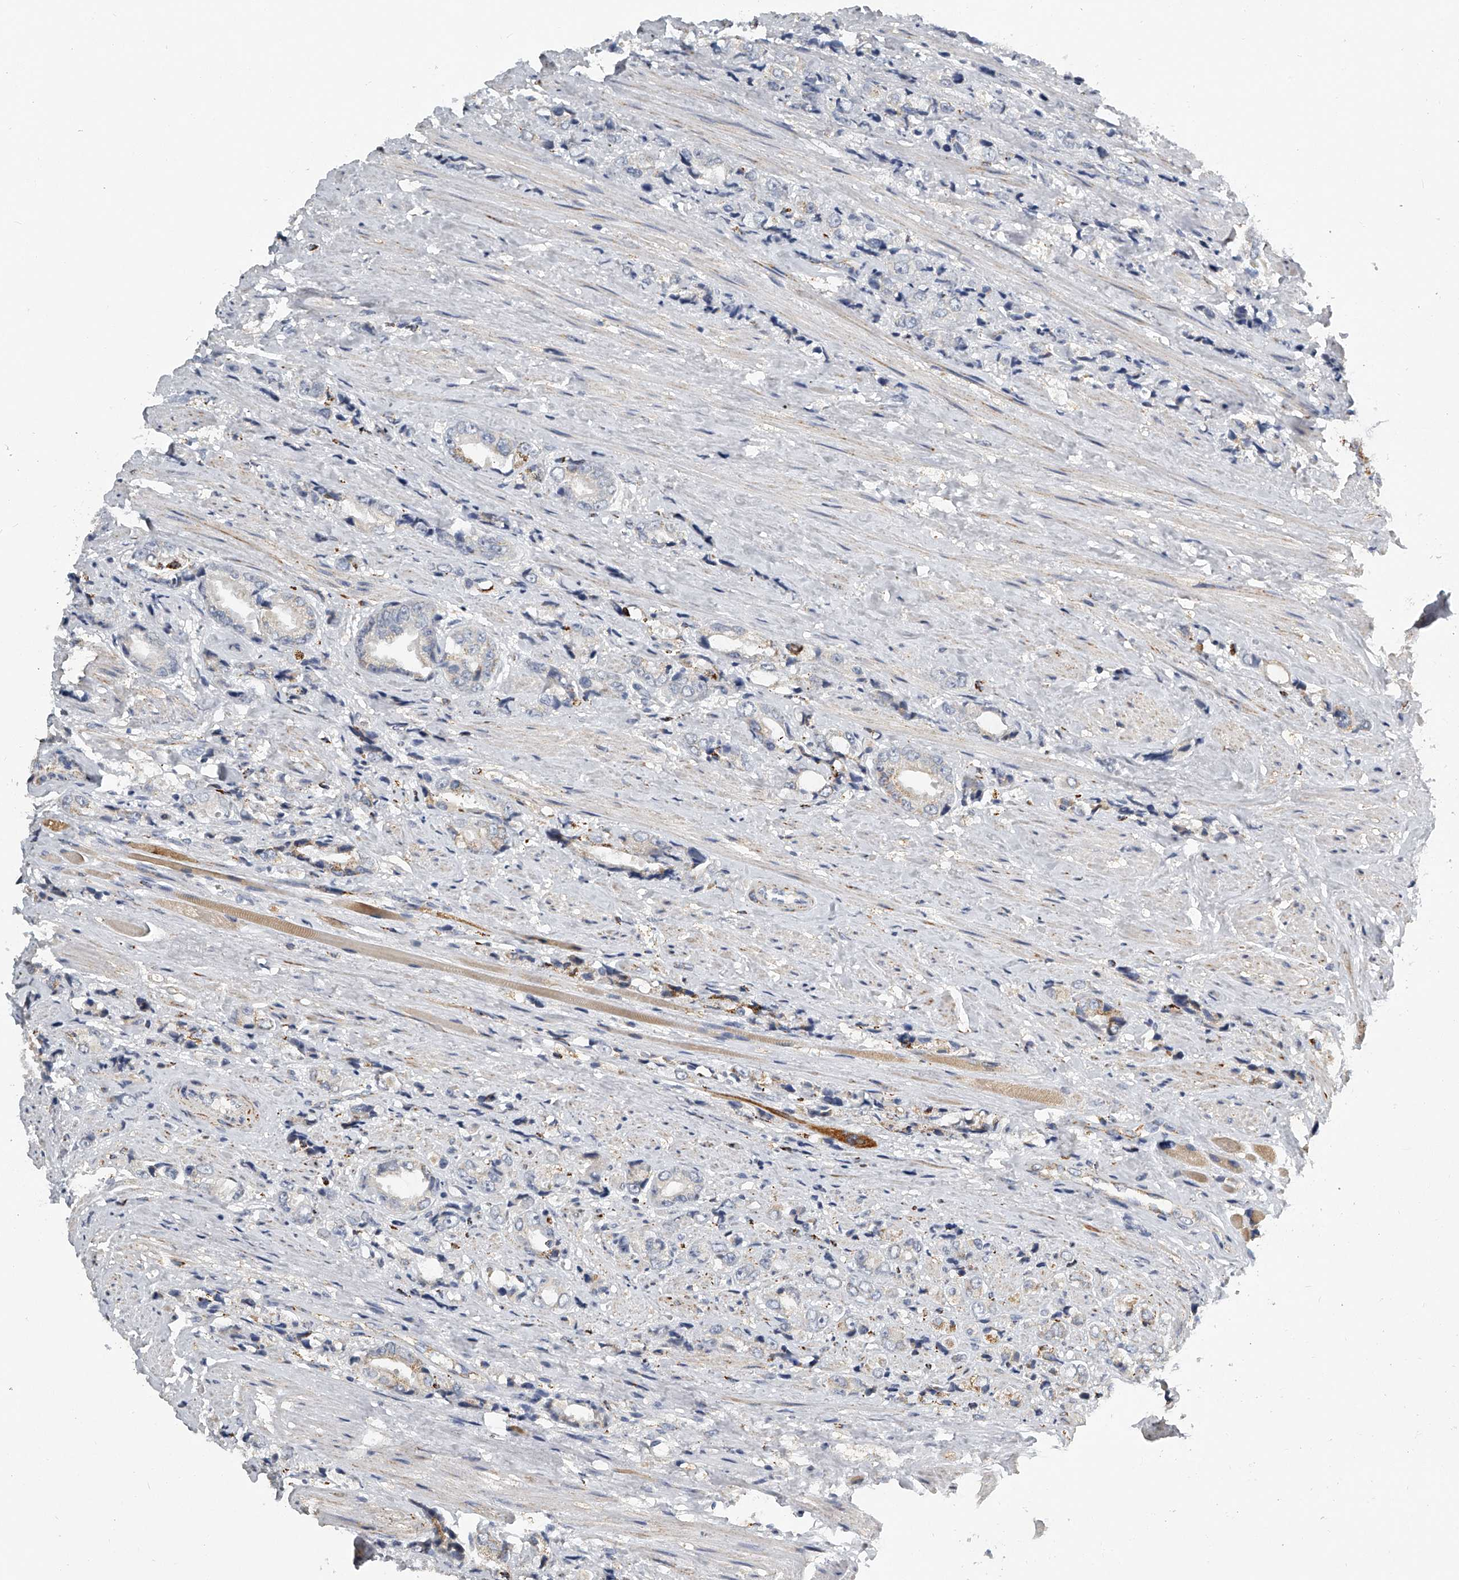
{"staining": {"intensity": "negative", "quantity": "none", "location": "none"}, "tissue": "prostate cancer", "cell_type": "Tumor cells", "image_type": "cancer", "snomed": [{"axis": "morphology", "description": "Adenocarcinoma, High grade"}, {"axis": "topography", "description": "Prostate"}], "caption": "Image shows no protein staining in tumor cells of prostate cancer (high-grade adenocarcinoma) tissue.", "gene": "KLHL7", "patient": {"sex": "male", "age": 61}}